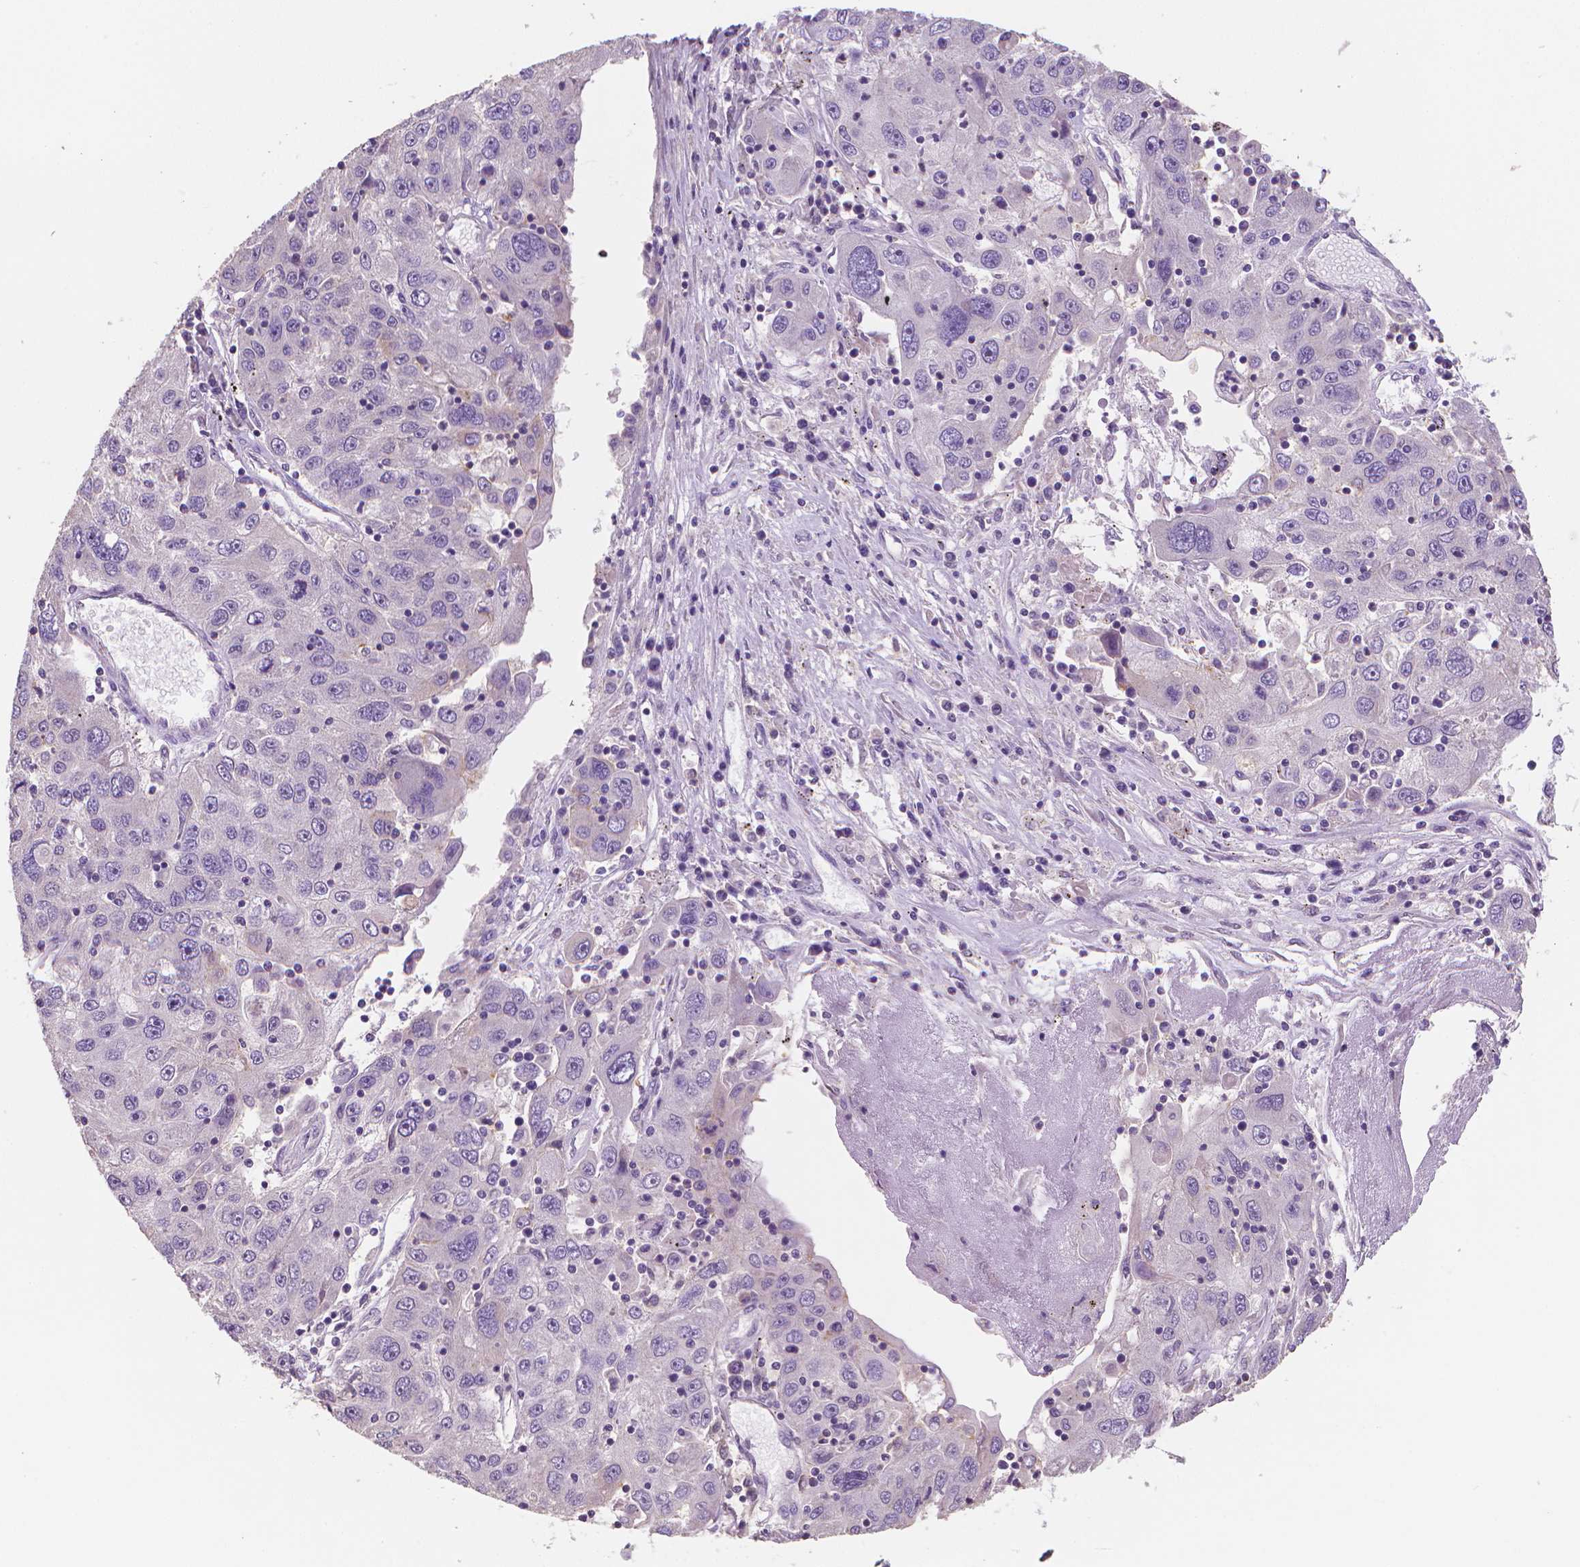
{"staining": {"intensity": "negative", "quantity": "none", "location": "none"}, "tissue": "stomach cancer", "cell_type": "Tumor cells", "image_type": "cancer", "snomed": [{"axis": "morphology", "description": "Adenocarcinoma, NOS"}, {"axis": "topography", "description": "Stomach"}], "caption": "Tumor cells are negative for protein expression in human adenocarcinoma (stomach).", "gene": "CATIP", "patient": {"sex": "male", "age": 56}}